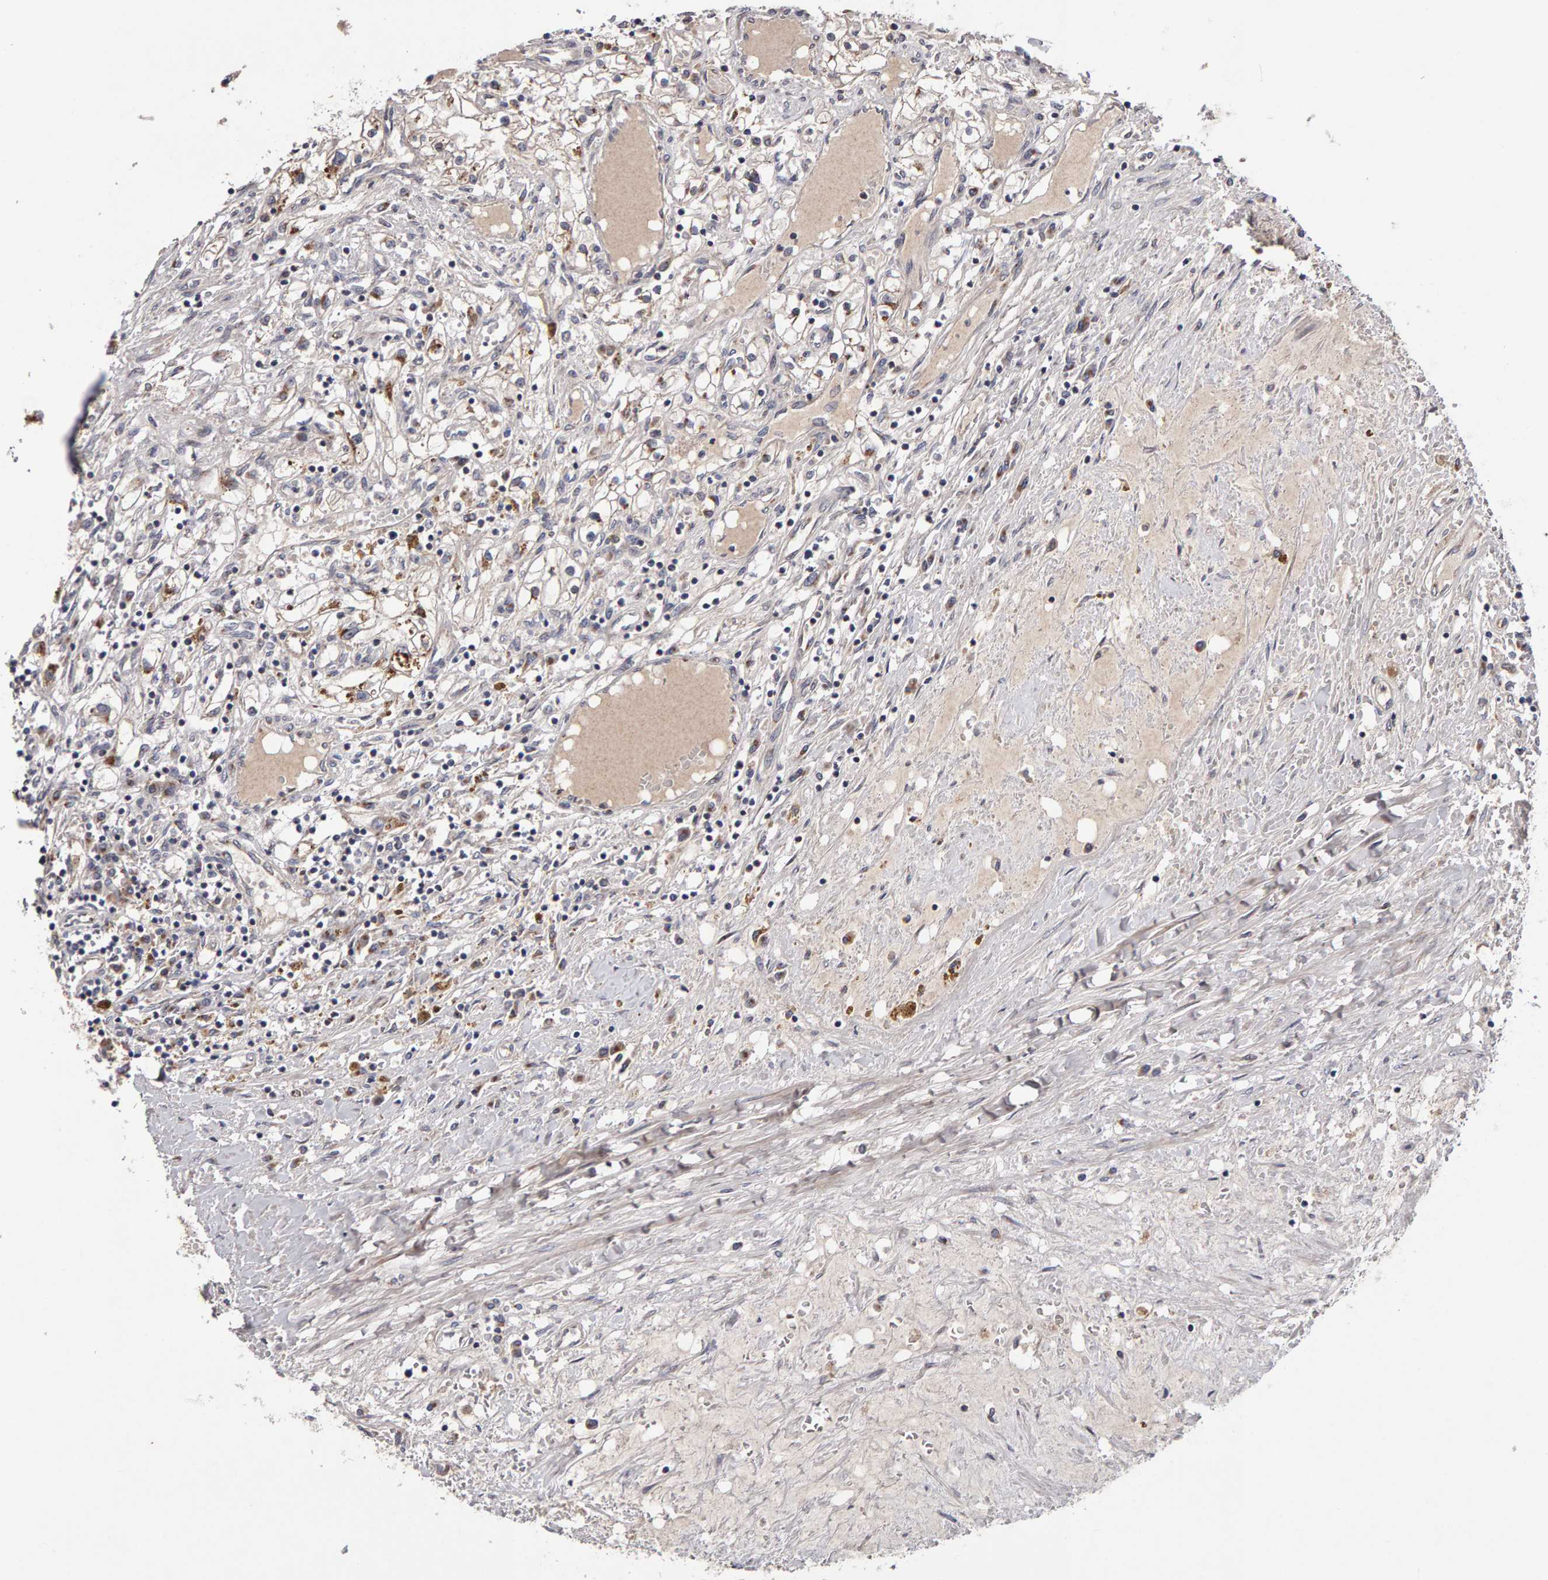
{"staining": {"intensity": "negative", "quantity": "none", "location": "none"}, "tissue": "renal cancer", "cell_type": "Tumor cells", "image_type": "cancer", "snomed": [{"axis": "morphology", "description": "Adenocarcinoma, NOS"}, {"axis": "topography", "description": "Kidney"}], "caption": "This is an IHC histopathology image of human adenocarcinoma (renal). There is no positivity in tumor cells.", "gene": "CANT1", "patient": {"sex": "male", "age": 68}}